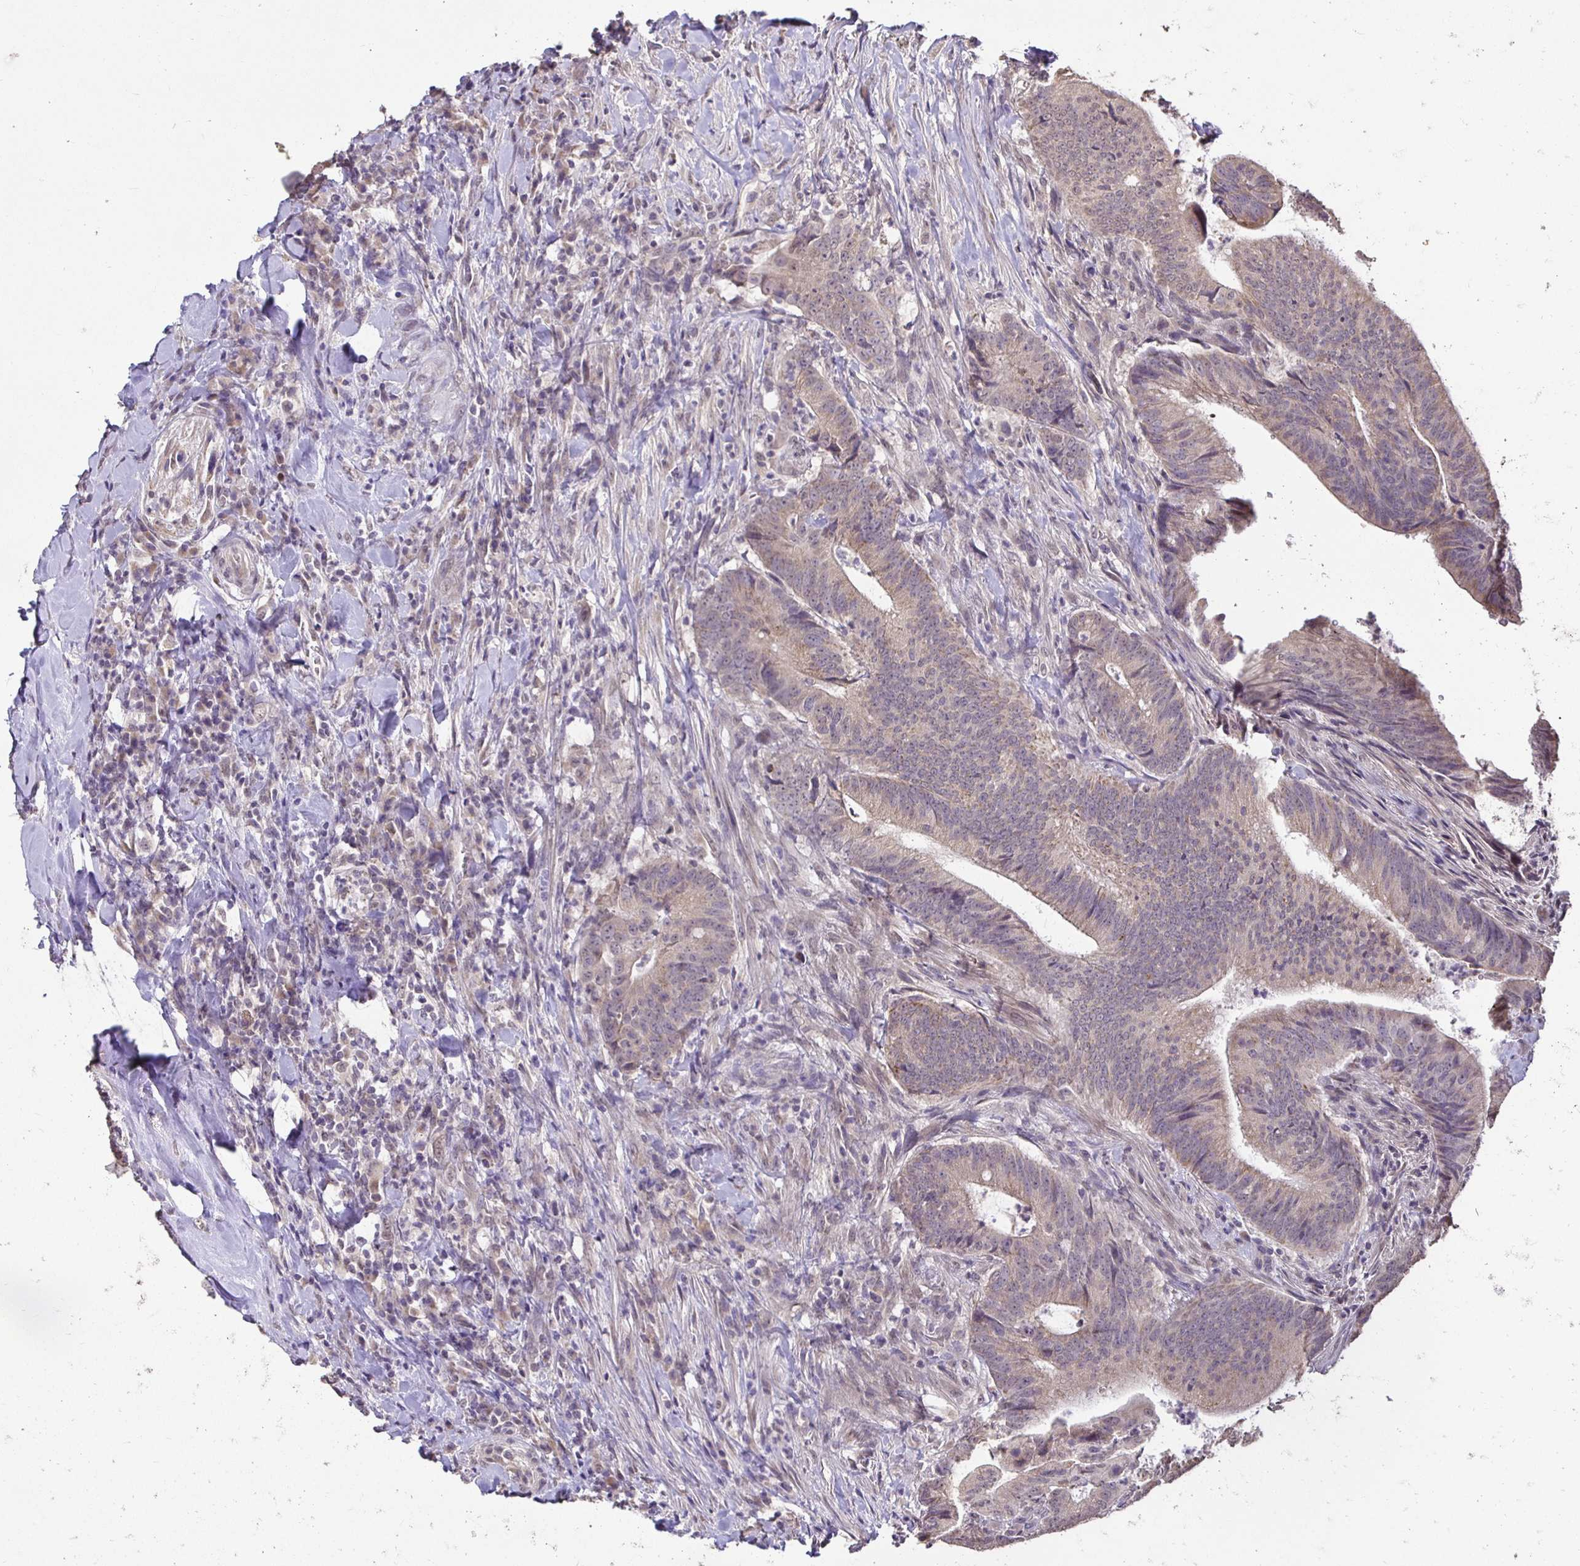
{"staining": {"intensity": "weak", "quantity": ">75%", "location": "cytoplasmic/membranous"}, "tissue": "colorectal cancer", "cell_type": "Tumor cells", "image_type": "cancer", "snomed": [{"axis": "morphology", "description": "Adenocarcinoma, NOS"}, {"axis": "topography", "description": "Colon"}], "caption": "Tumor cells show weak cytoplasmic/membranous expression in approximately >75% of cells in adenocarcinoma (colorectal). Nuclei are stained in blue.", "gene": "RHEBL1", "patient": {"sex": "female", "age": 43}}